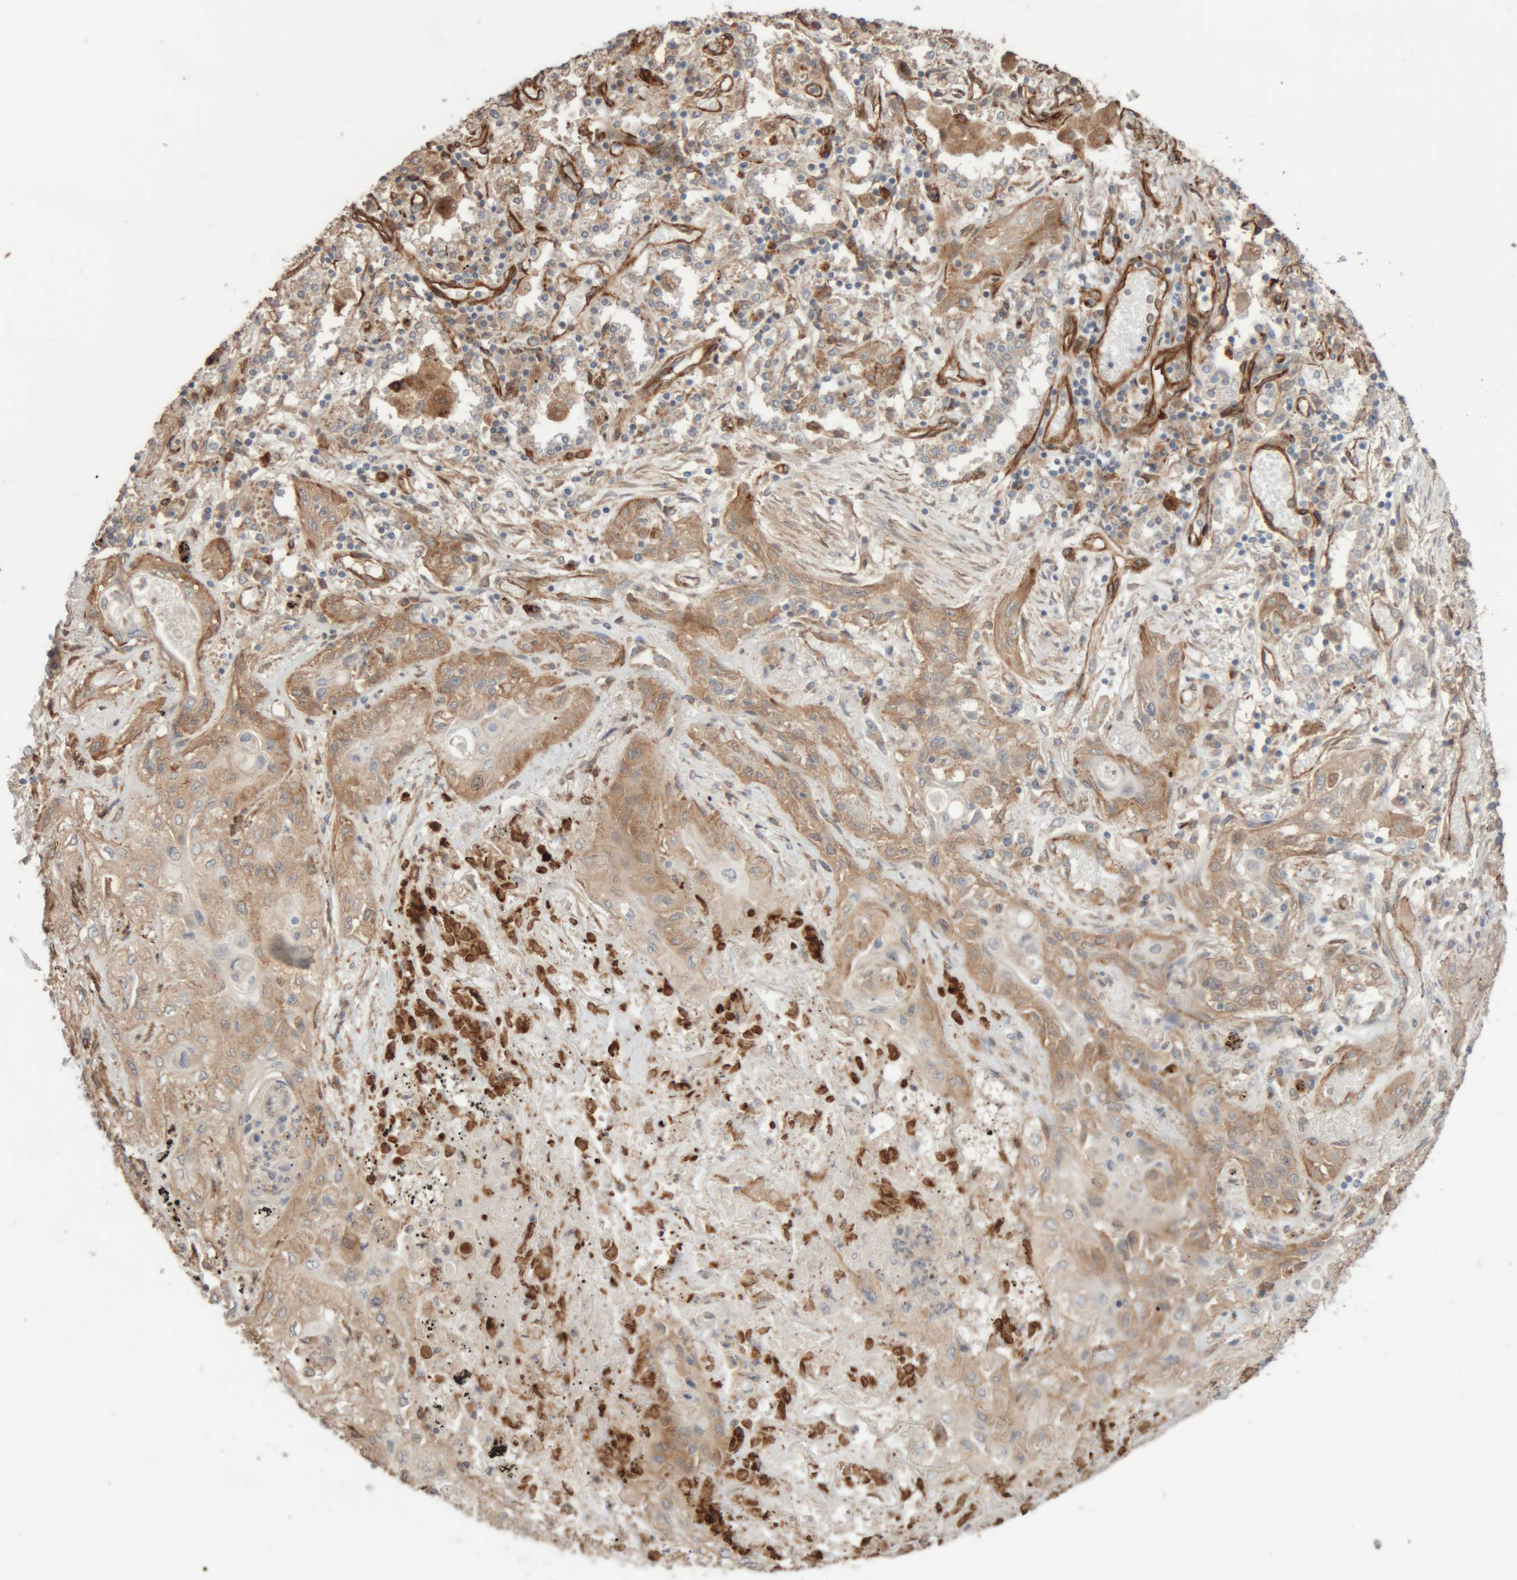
{"staining": {"intensity": "weak", "quantity": ">75%", "location": "cytoplasmic/membranous"}, "tissue": "lung cancer", "cell_type": "Tumor cells", "image_type": "cancer", "snomed": [{"axis": "morphology", "description": "Squamous cell carcinoma, NOS"}, {"axis": "topography", "description": "Lung"}], "caption": "A brown stain highlights weak cytoplasmic/membranous staining of a protein in lung cancer (squamous cell carcinoma) tumor cells. Ihc stains the protein in brown and the nuclei are stained blue.", "gene": "RAB32", "patient": {"sex": "female", "age": 47}}